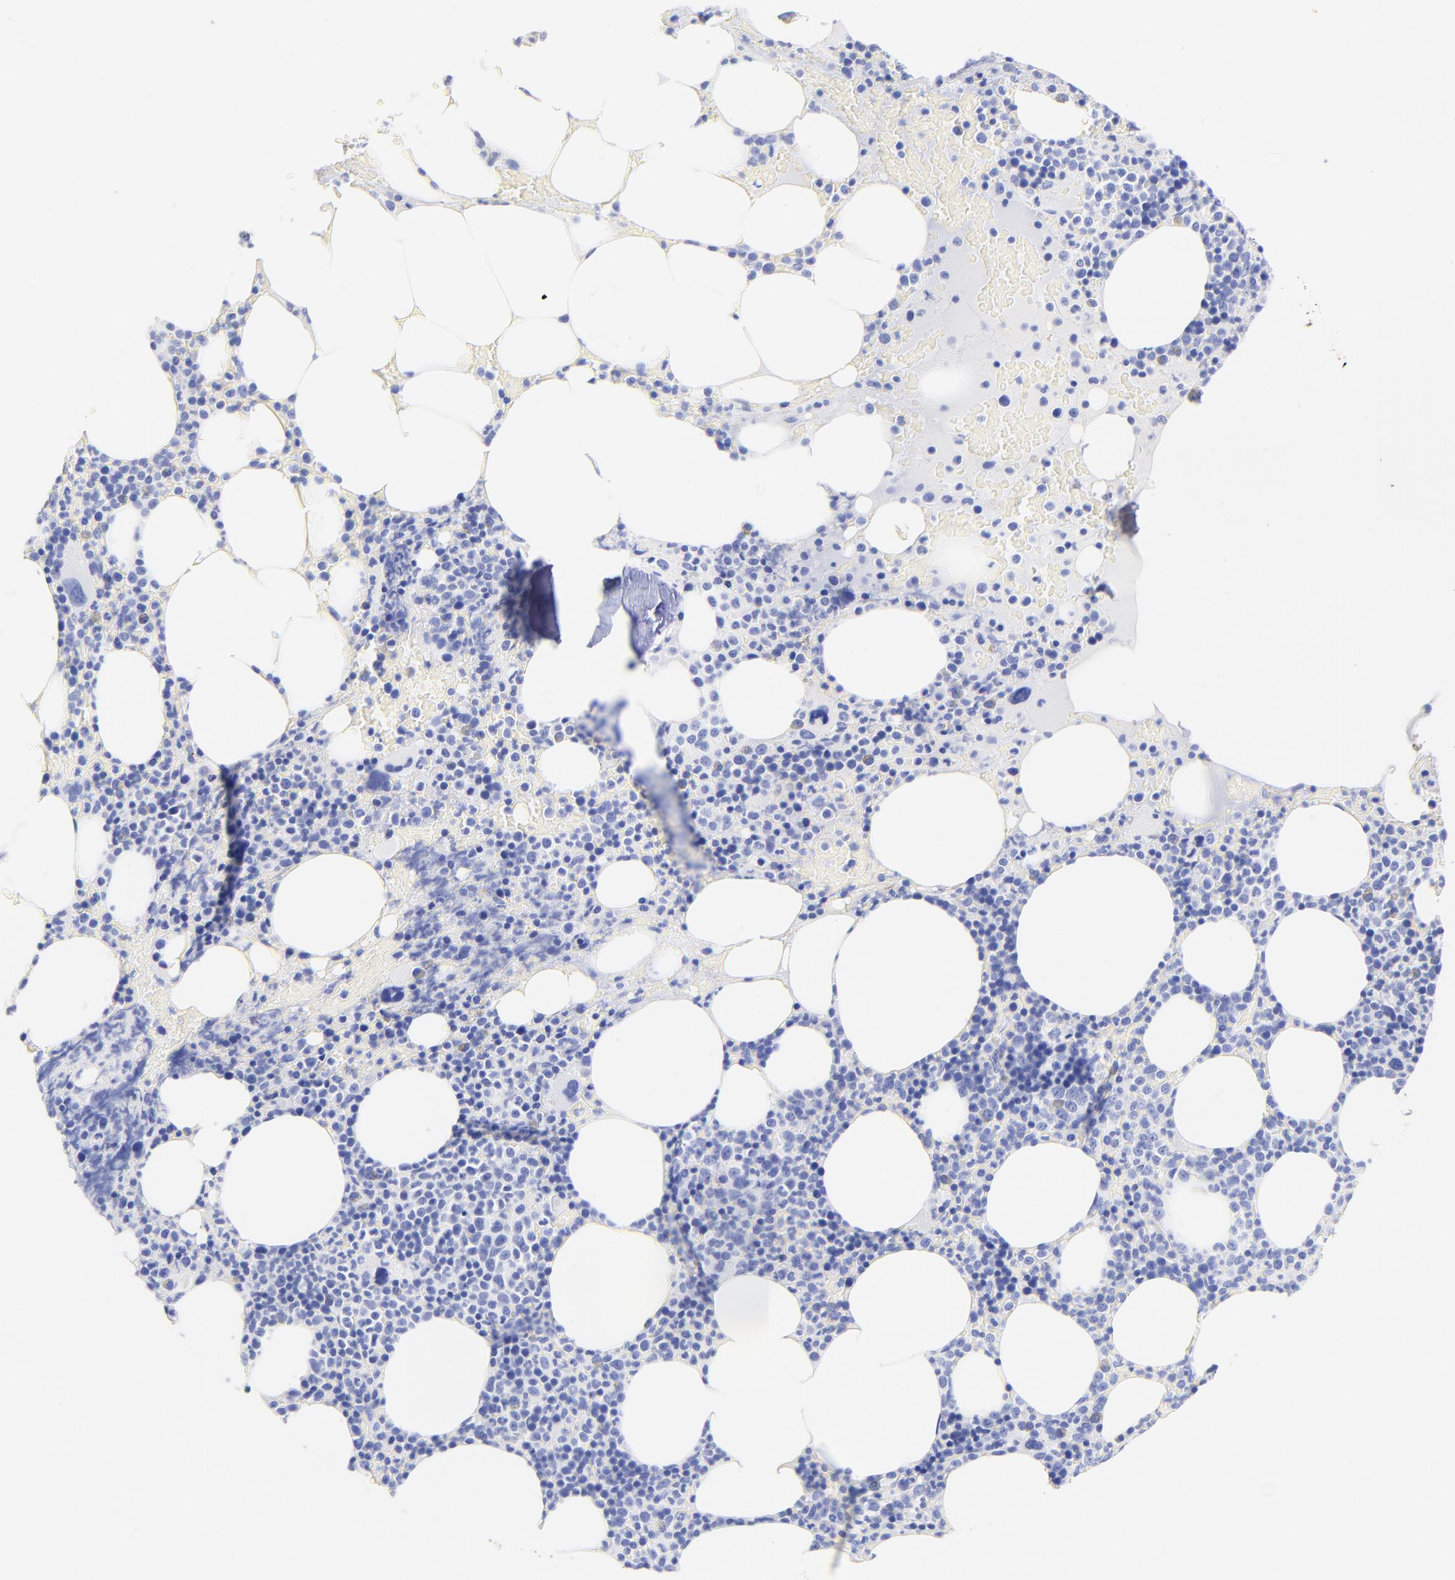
{"staining": {"intensity": "negative", "quantity": "none", "location": "none"}, "tissue": "bone marrow", "cell_type": "Hematopoietic cells", "image_type": "normal", "snomed": [{"axis": "morphology", "description": "Normal tissue, NOS"}, {"axis": "topography", "description": "Bone marrow"}], "caption": "This is an immunohistochemistry micrograph of normal human bone marrow. There is no positivity in hematopoietic cells.", "gene": "KRT19", "patient": {"sex": "female", "age": 66}}